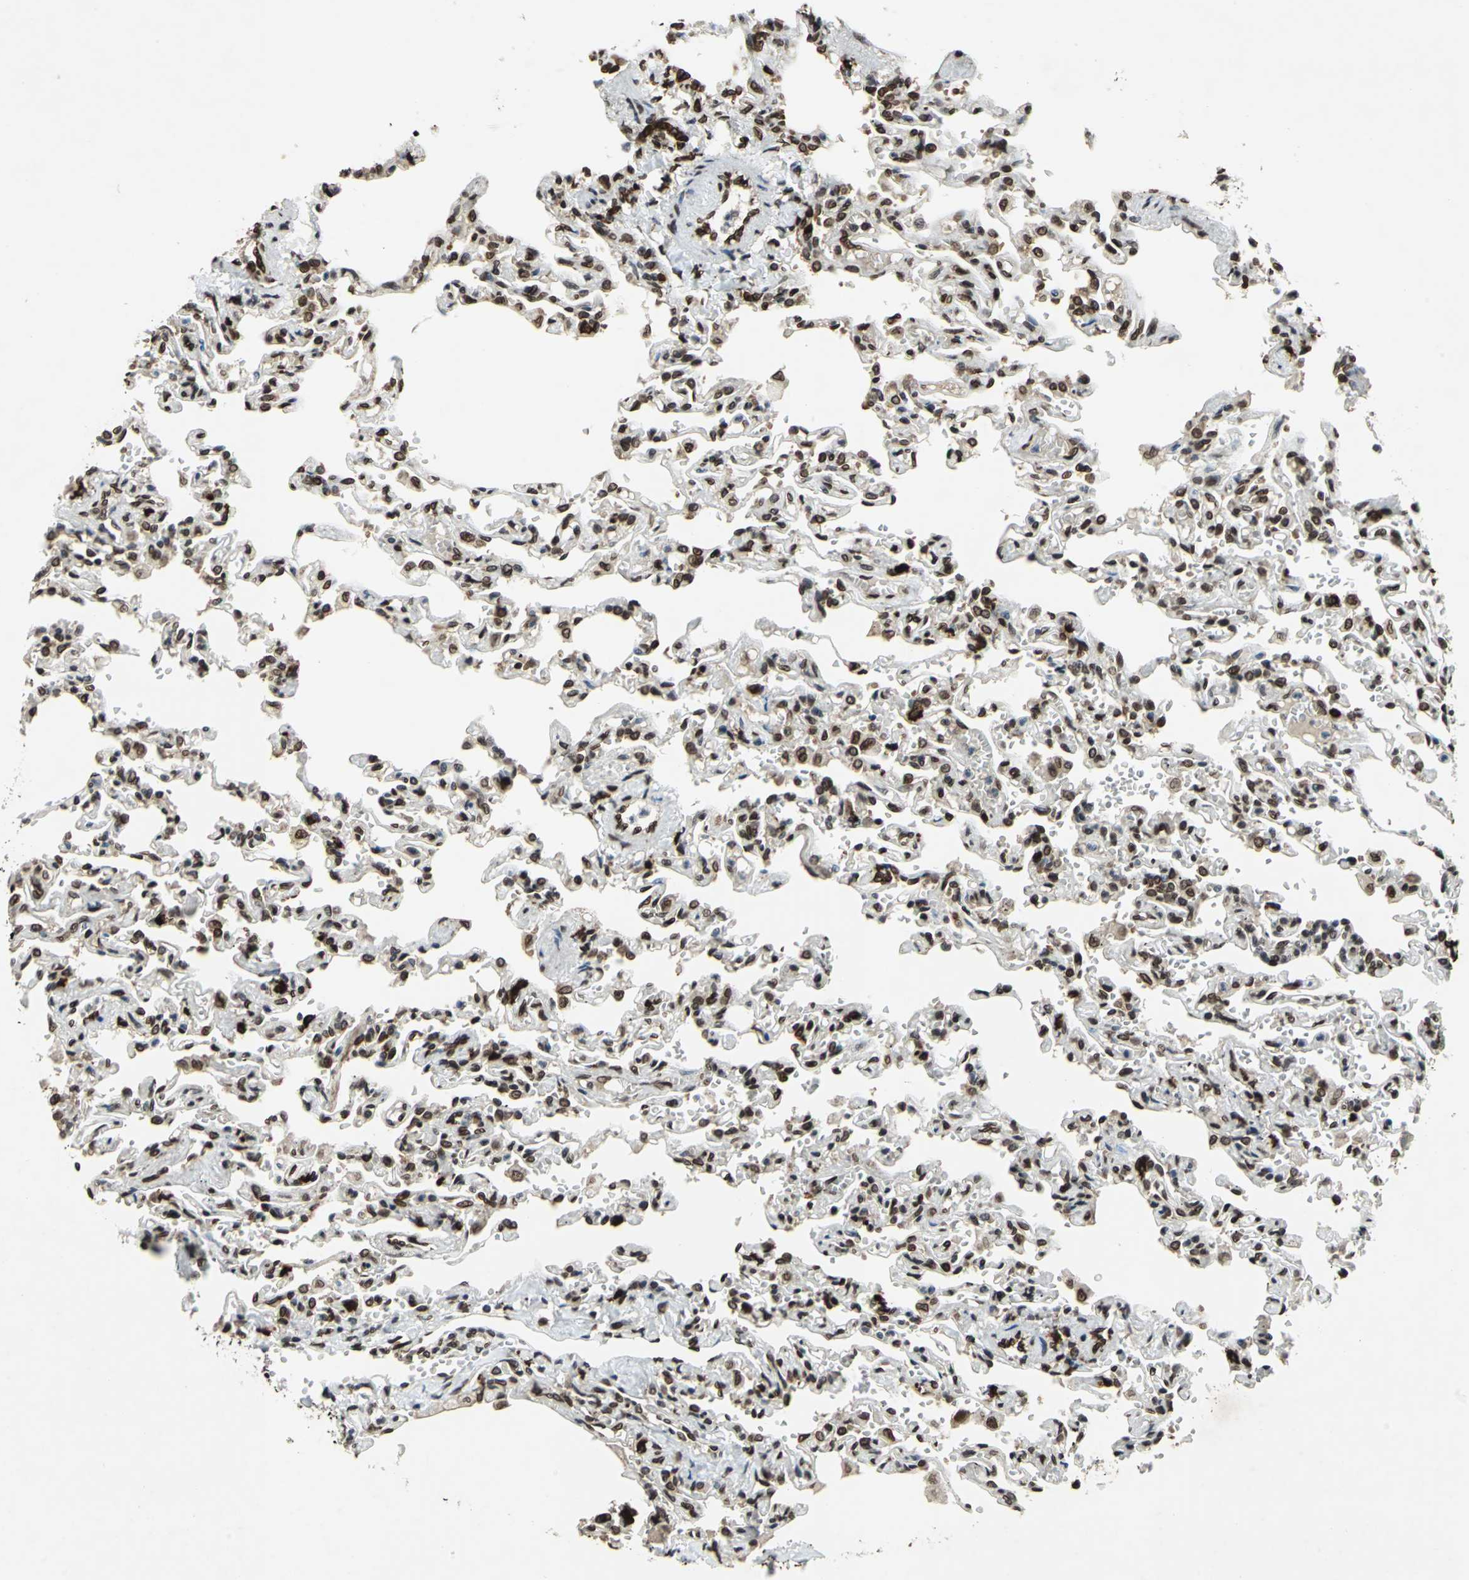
{"staining": {"intensity": "strong", "quantity": ">75%", "location": "nuclear"}, "tissue": "lung", "cell_type": "Alveolar cells", "image_type": "normal", "snomed": [{"axis": "morphology", "description": "Normal tissue, NOS"}, {"axis": "topography", "description": "Lung"}], "caption": "Lung stained with immunohistochemistry (IHC) exhibits strong nuclear staining in approximately >75% of alveolar cells.", "gene": "ISY1", "patient": {"sex": "male", "age": 21}}